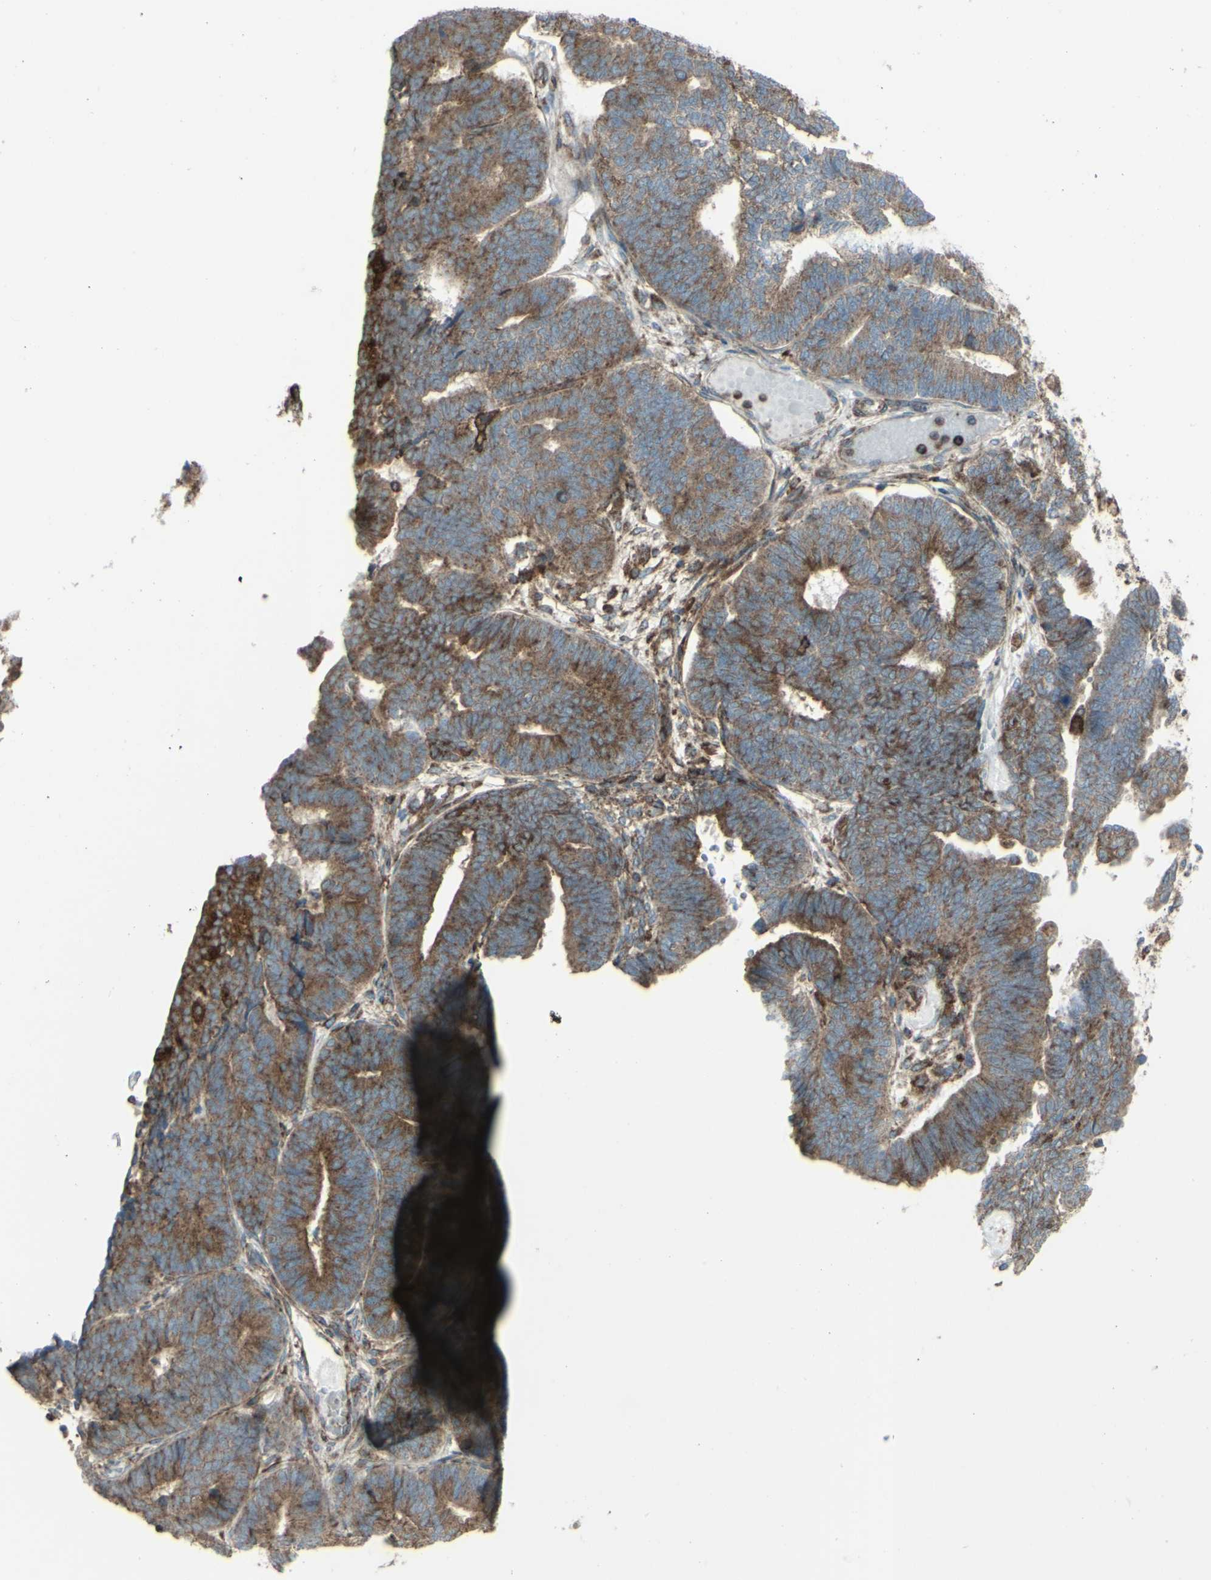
{"staining": {"intensity": "moderate", "quantity": "25%-75%", "location": "cytoplasmic/membranous"}, "tissue": "endometrial cancer", "cell_type": "Tumor cells", "image_type": "cancer", "snomed": [{"axis": "morphology", "description": "Adenocarcinoma, NOS"}, {"axis": "topography", "description": "Endometrium"}], "caption": "This micrograph shows IHC staining of human endometrial cancer, with medium moderate cytoplasmic/membranous staining in about 25%-75% of tumor cells.", "gene": "NAPA", "patient": {"sex": "female", "age": 70}}